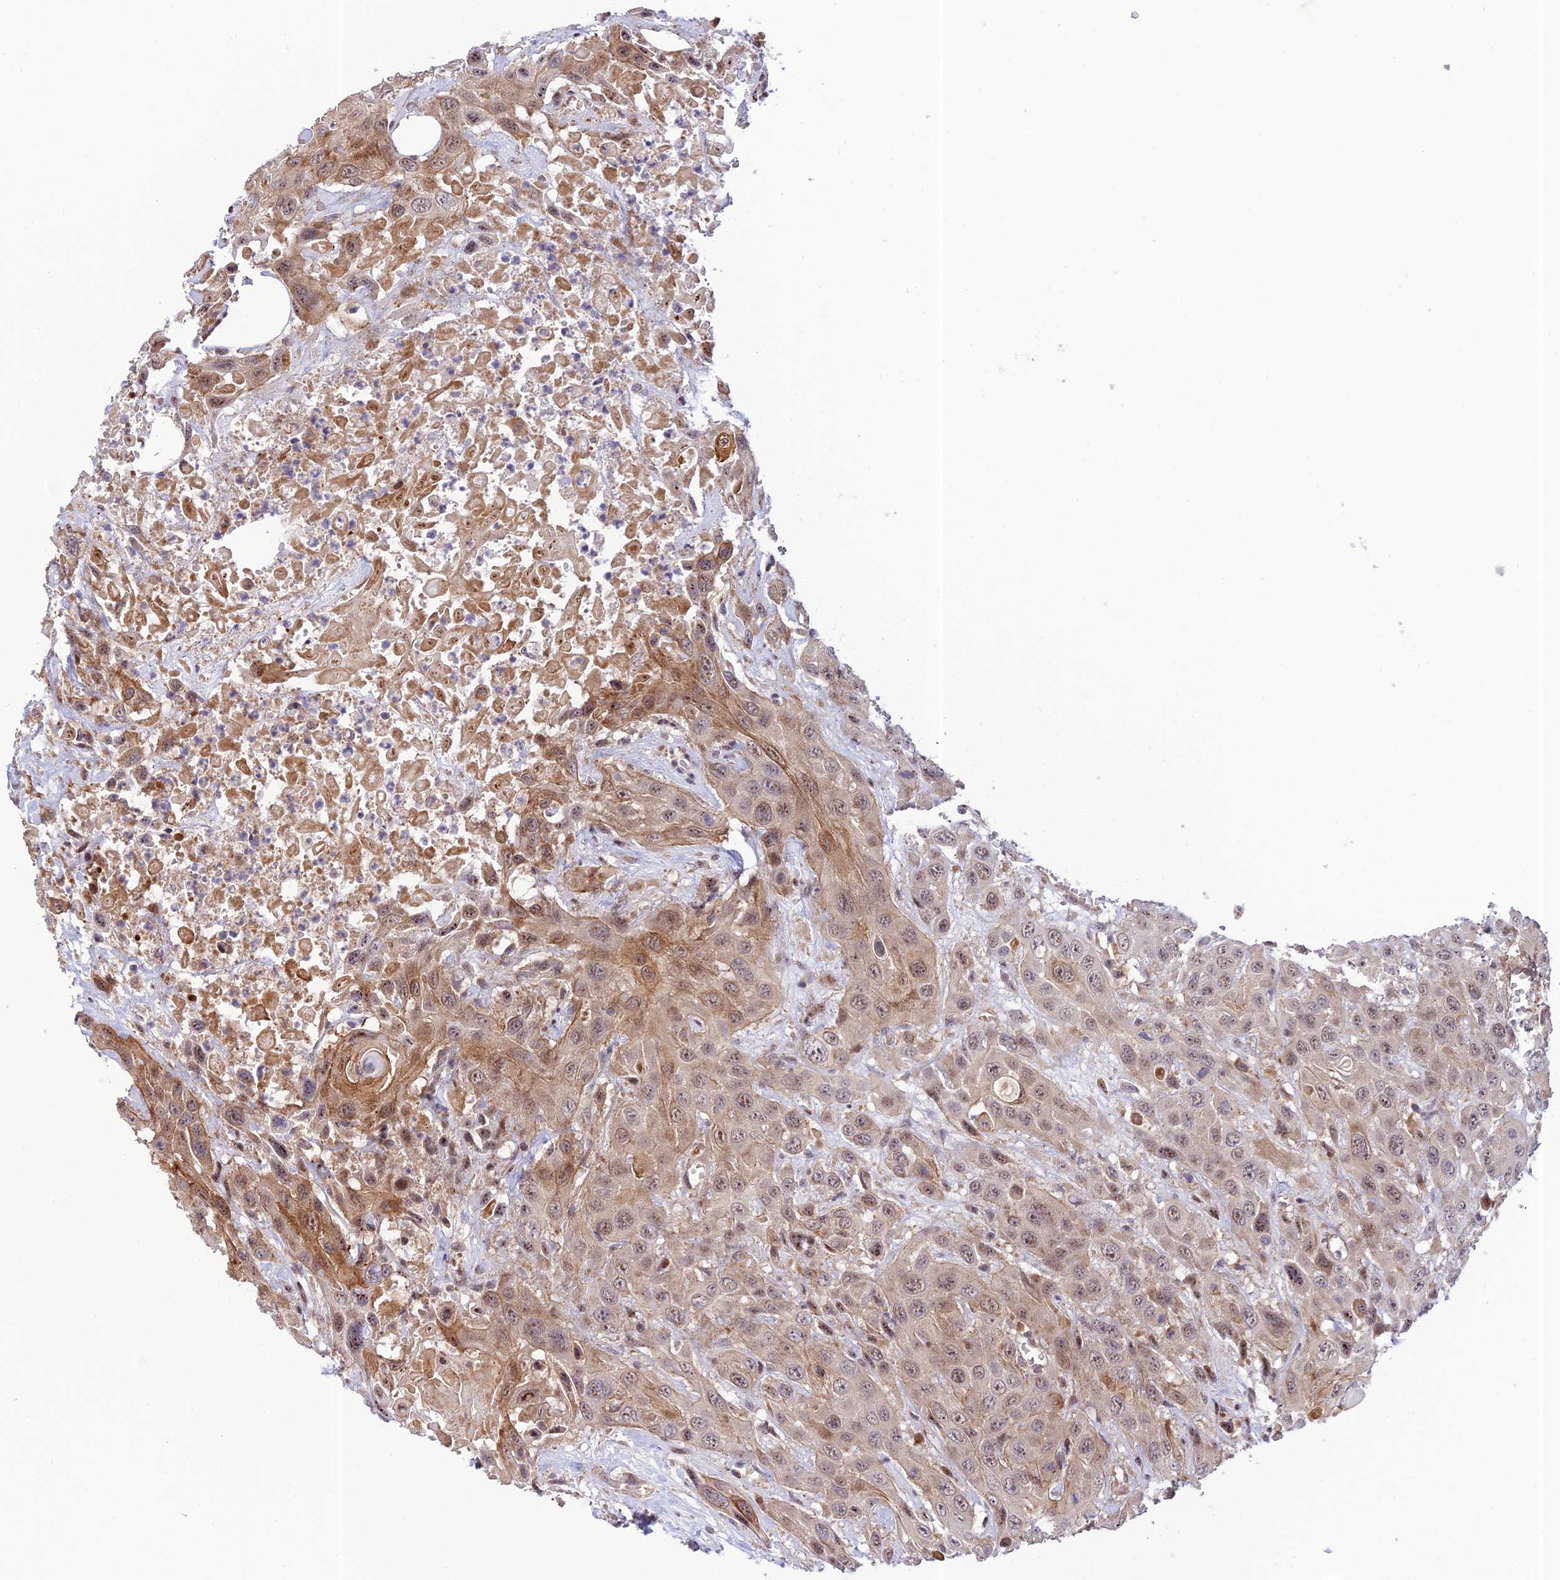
{"staining": {"intensity": "moderate", "quantity": "25%-75%", "location": "cytoplasmic/membranous,nuclear"}, "tissue": "head and neck cancer", "cell_type": "Tumor cells", "image_type": "cancer", "snomed": [{"axis": "morphology", "description": "Squamous cell carcinoma, NOS"}, {"axis": "topography", "description": "Head-Neck"}], "caption": "Protein positivity by immunohistochemistry (IHC) reveals moderate cytoplasmic/membranous and nuclear expression in about 25%-75% of tumor cells in head and neck cancer (squamous cell carcinoma). (DAB = brown stain, brightfield microscopy at high magnification).", "gene": "ZNF584", "patient": {"sex": "male", "age": 81}}